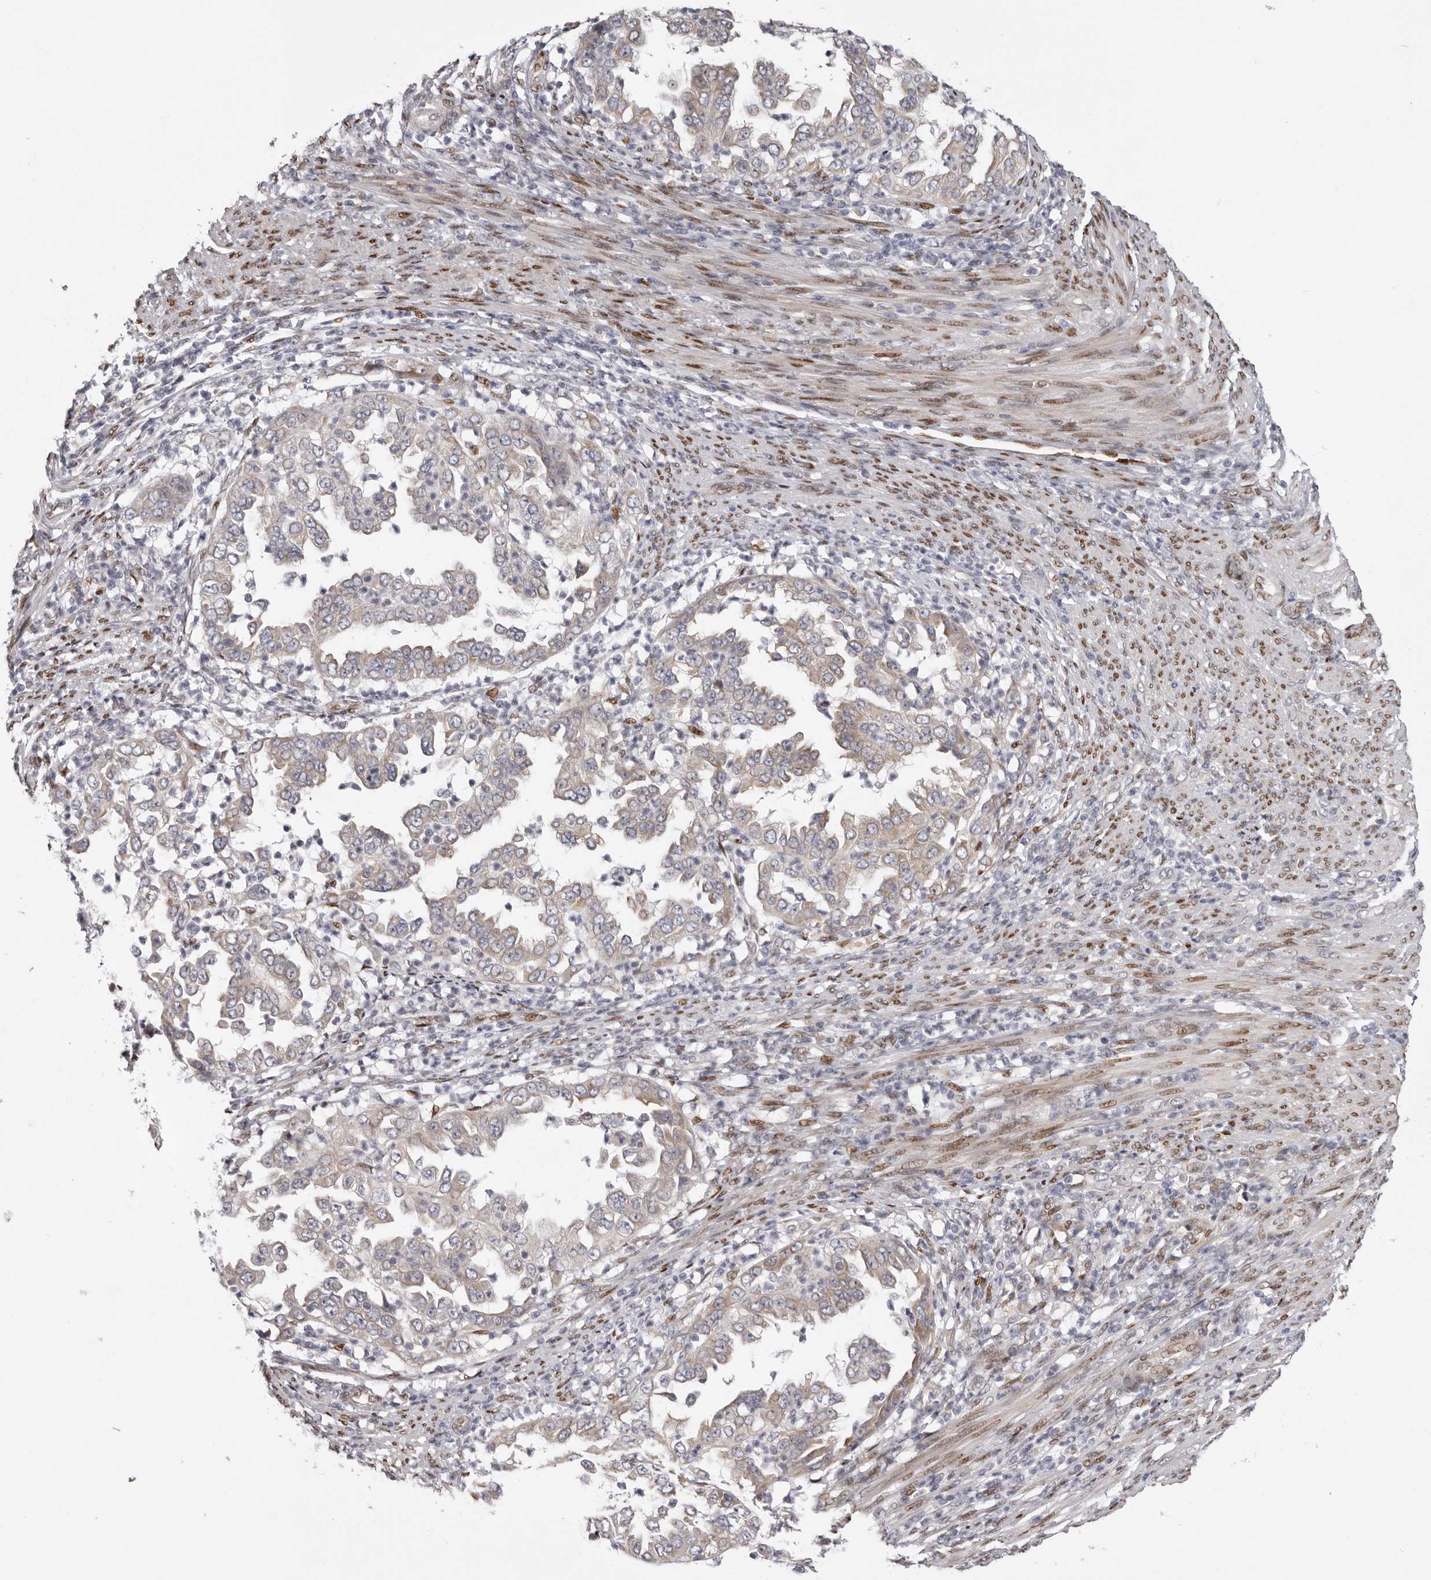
{"staining": {"intensity": "weak", "quantity": "<25%", "location": "cytoplasmic/membranous"}, "tissue": "endometrial cancer", "cell_type": "Tumor cells", "image_type": "cancer", "snomed": [{"axis": "morphology", "description": "Adenocarcinoma, NOS"}, {"axis": "topography", "description": "Endometrium"}], "caption": "Immunohistochemical staining of human adenocarcinoma (endometrial) shows no significant positivity in tumor cells.", "gene": "SRP19", "patient": {"sex": "female", "age": 85}}